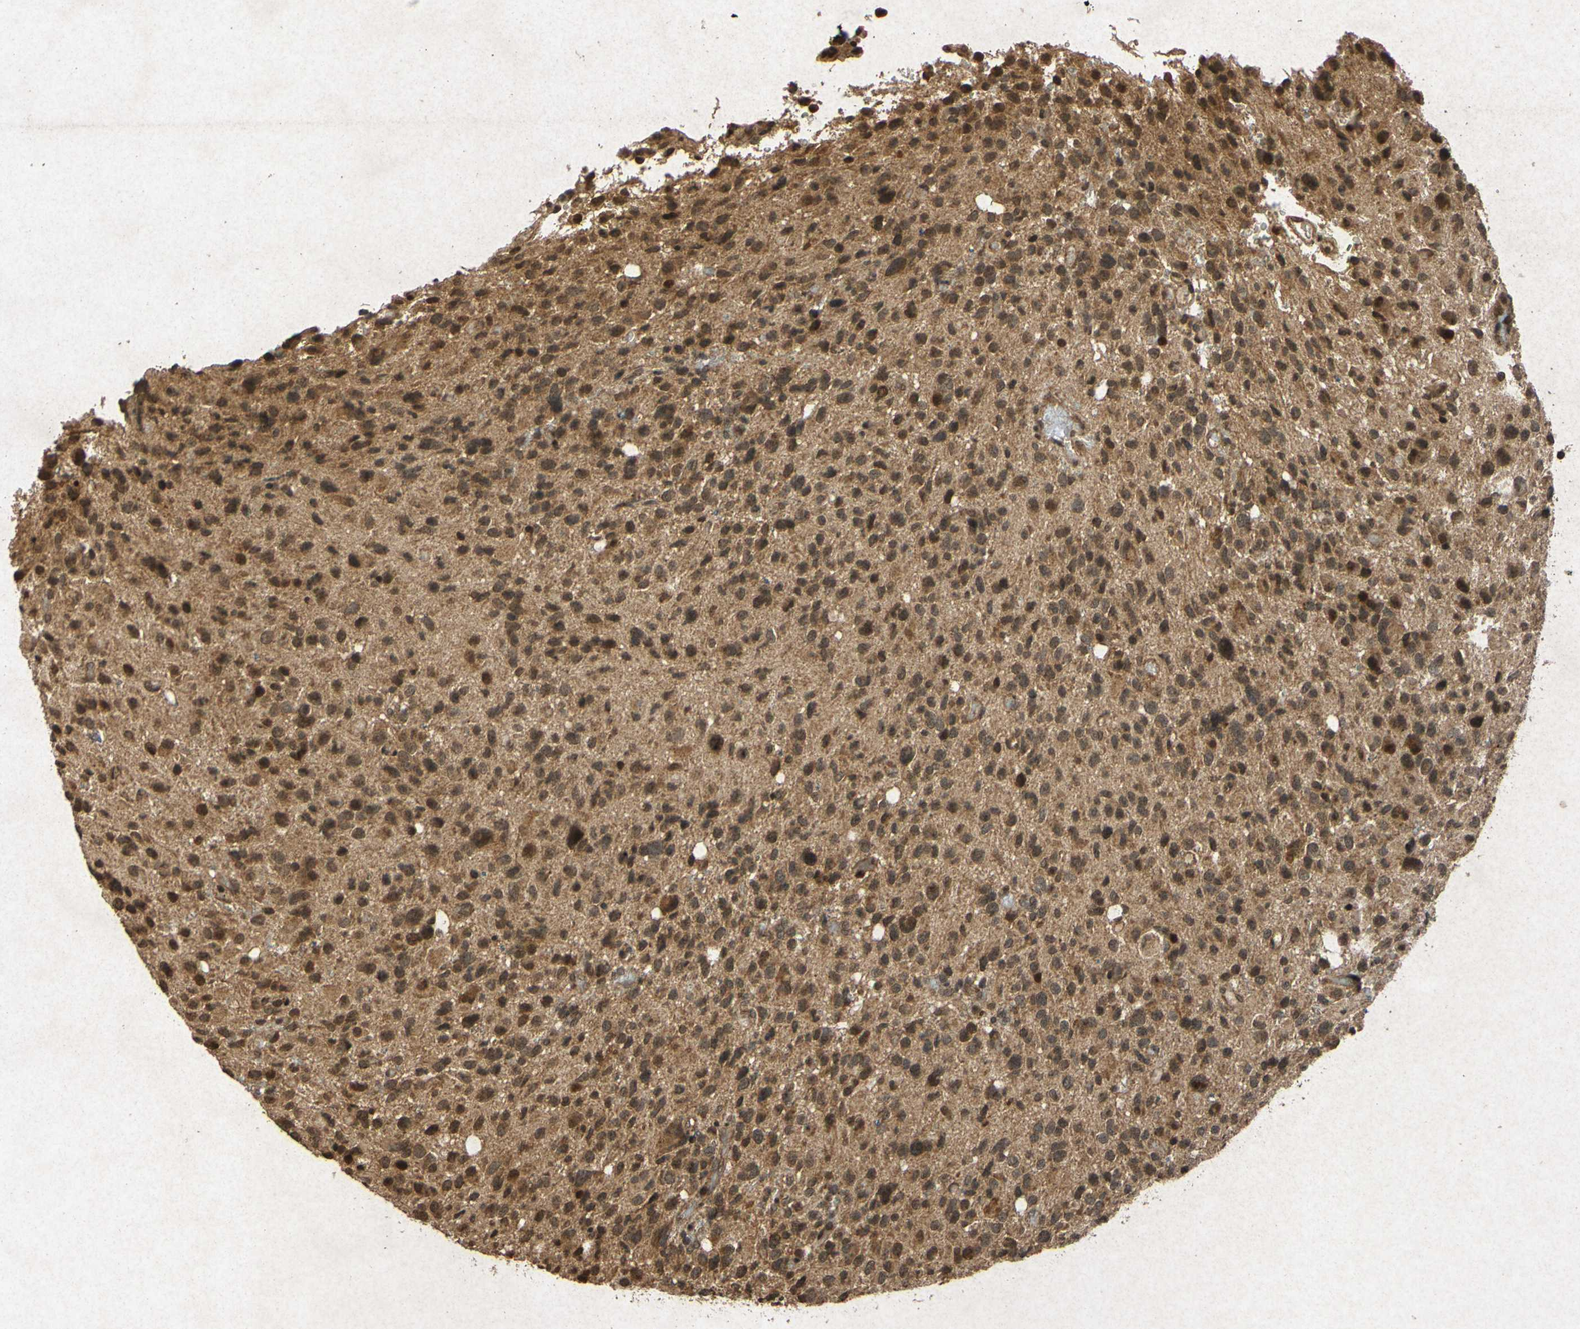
{"staining": {"intensity": "moderate", "quantity": ">75%", "location": "cytoplasmic/membranous,nuclear"}, "tissue": "glioma", "cell_type": "Tumor cells", "image_type": "cancer", "snomed": [{"axis": "morphology", "description": "Glioma, malignant, High grade"}, {"axis": "topography", "description": "Brain"}], "caption": "Immunohistochemistry (IHC) of high-grade glioma (malignant) displays medium levels of moderate cytoplasmic/membranous and nuclear expression in about >75% of tumor cells. (brown staining indicates protein expression, while blue staining denotes nuclei).", "gene": "ATP6V1H", "patient": {"sex": "male", "age": 48}}